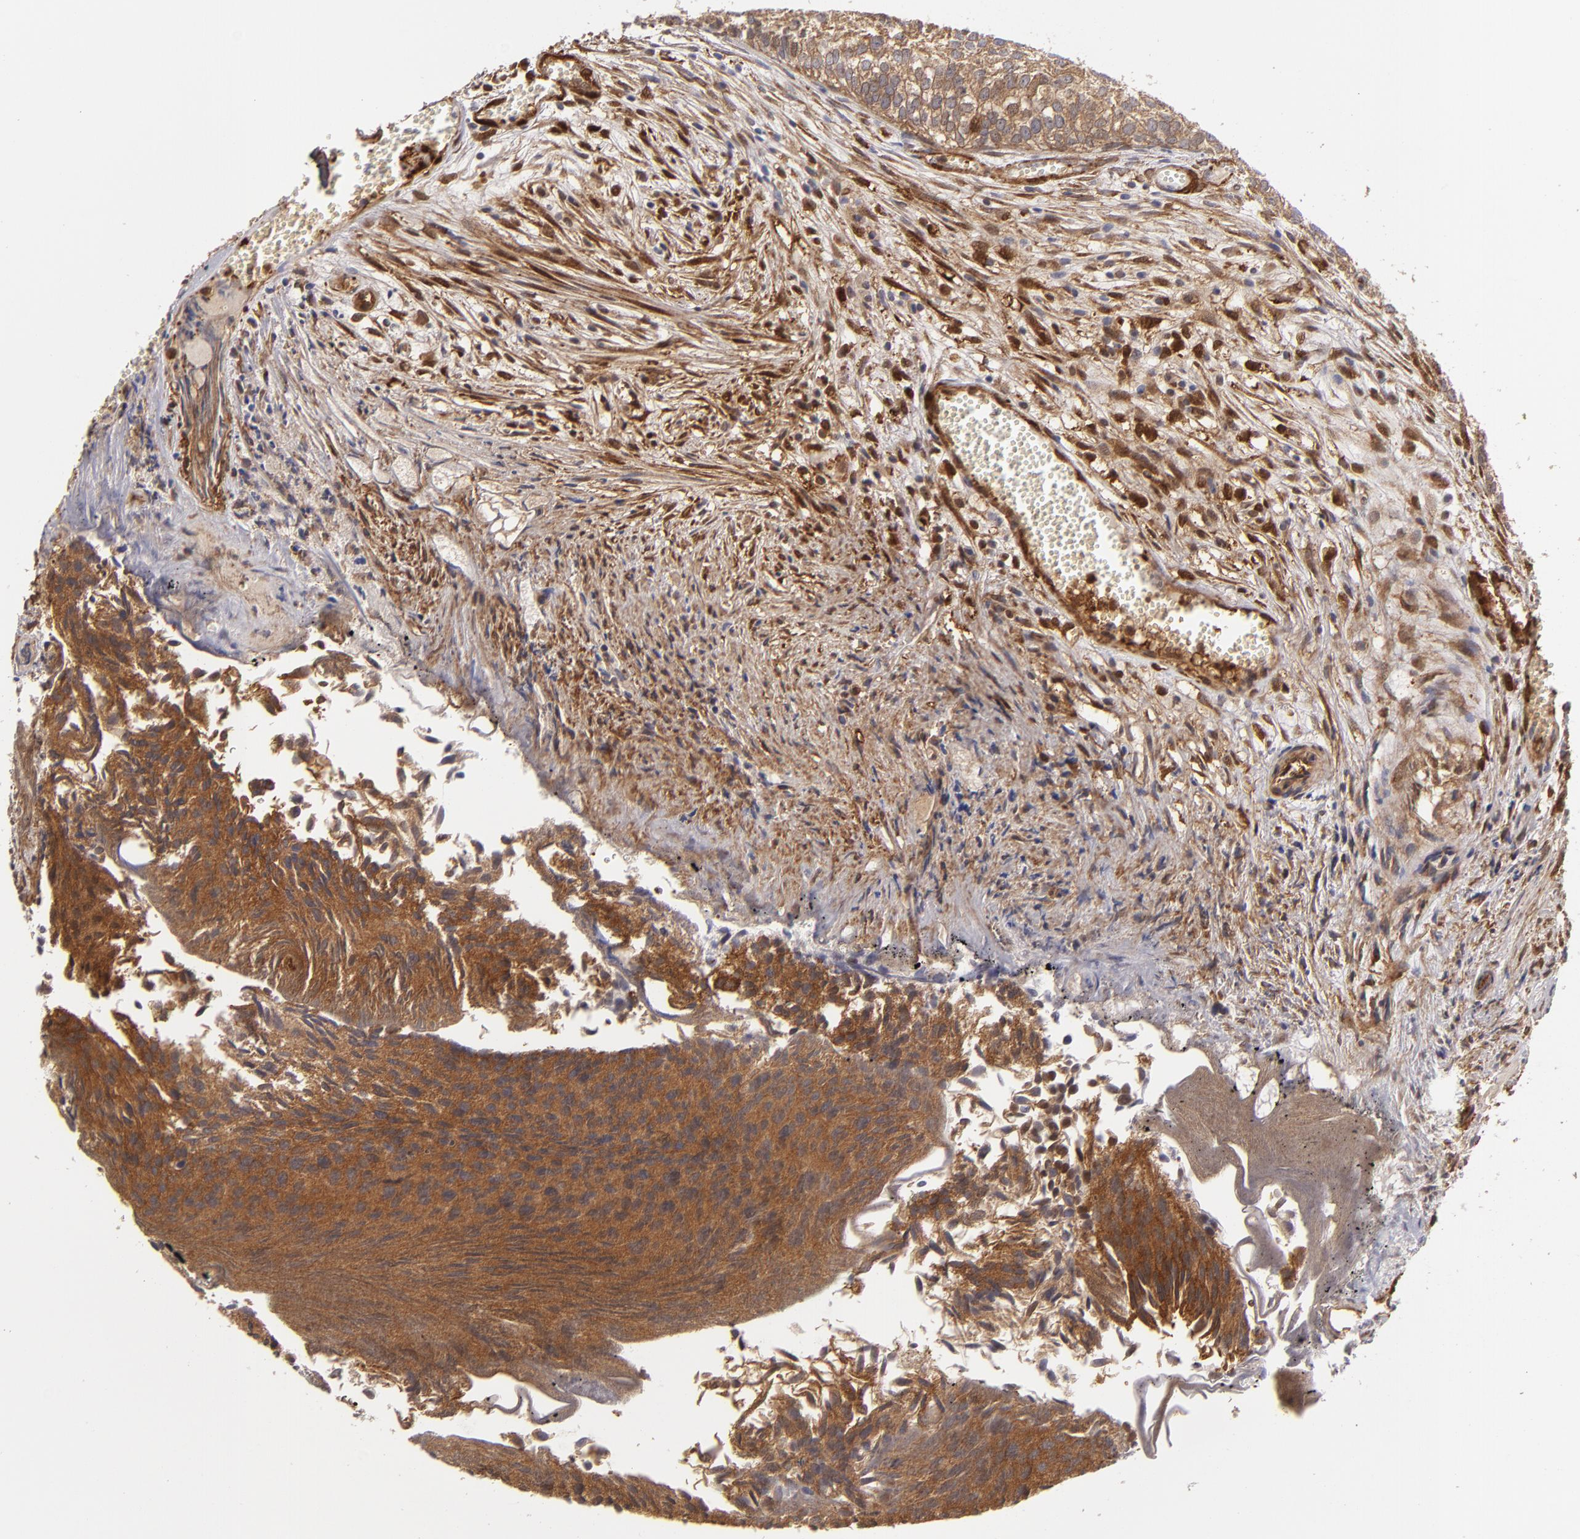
{"staining": {"intensity": "strong", "quantity": ">75%", "location": "cytoplasmic/membranous"}, "tissue": "urothelial cancer", "cell_type": "Tumor cells", "image_type": "cancer", "snomed": [{"axis": "morphology", "description": "Urothelial carcinoma, Low grade"}, {"axis": "topography", "description": "Urinary bladder"}], "caption": "Immunohistochemical staining of human low-grade urothelial carcinoma displays high levels of strong cytoplasmic/membranous protein positivity in about >75% of tumor cells.", "gene": "VCL", "patient": {"sex": "male", "age": 84}}